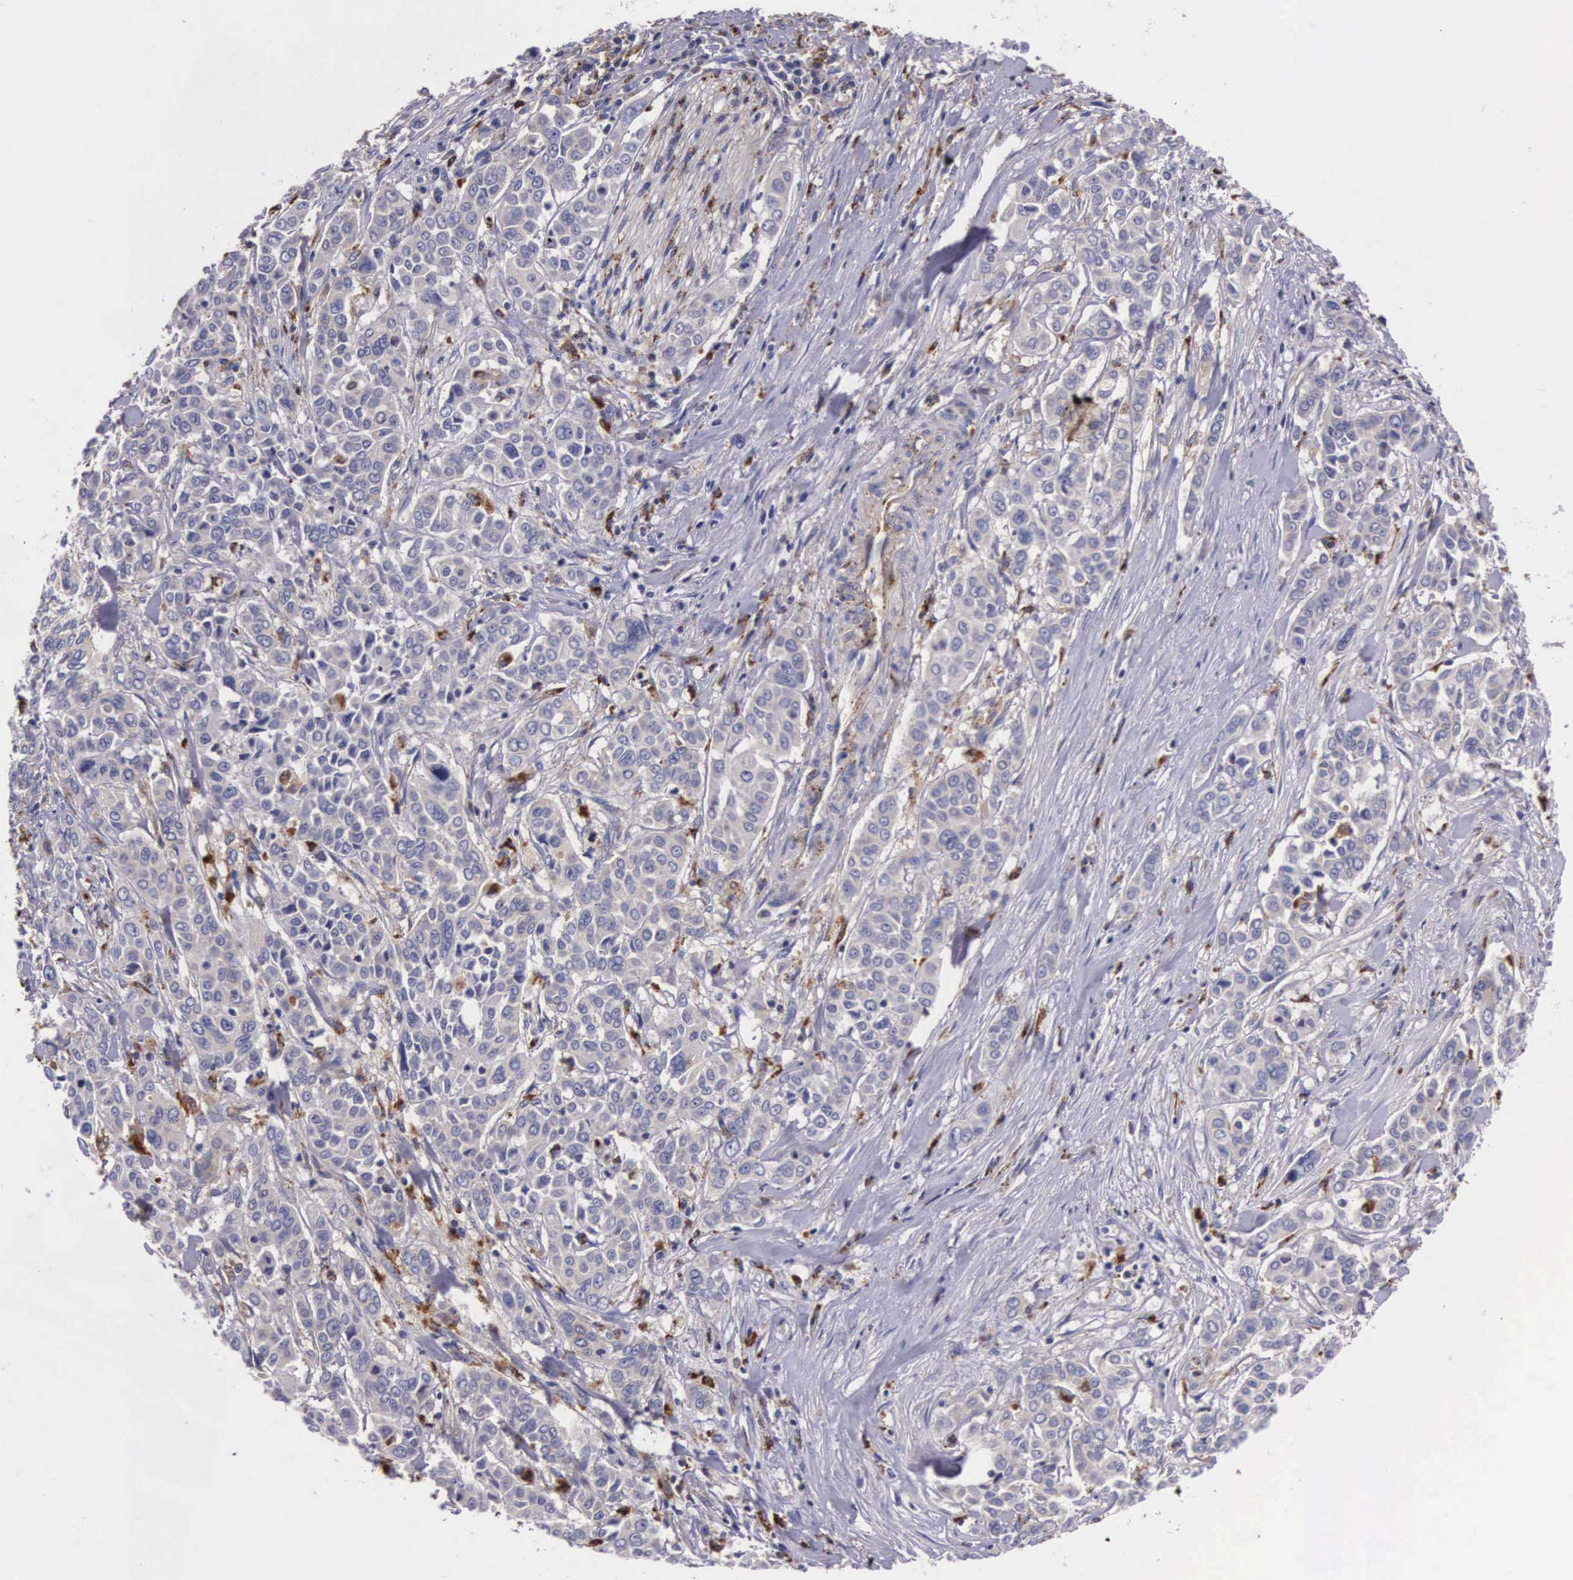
{"staining": {"intensity": "weak", "quantity": "<25%", "location": "cytoplasmic/membranous"}, "tissue": "pancreatic cancer", "cell_type": "Tumor cells", "image_type": "cancer", "snomed": [{"axis": "morphology", "description": "Adenocarcinoma, NOS"}, {"axis": "topography", "description": "Pancreas"}], "caption": "IHC histopathology image of pancreatic cancer (adenocarcinoma) stained for a protein (brown), which displays no positivity in tumor cells.", "gene": "NAGA", "patient": {"sex": "female", "age": 52}}